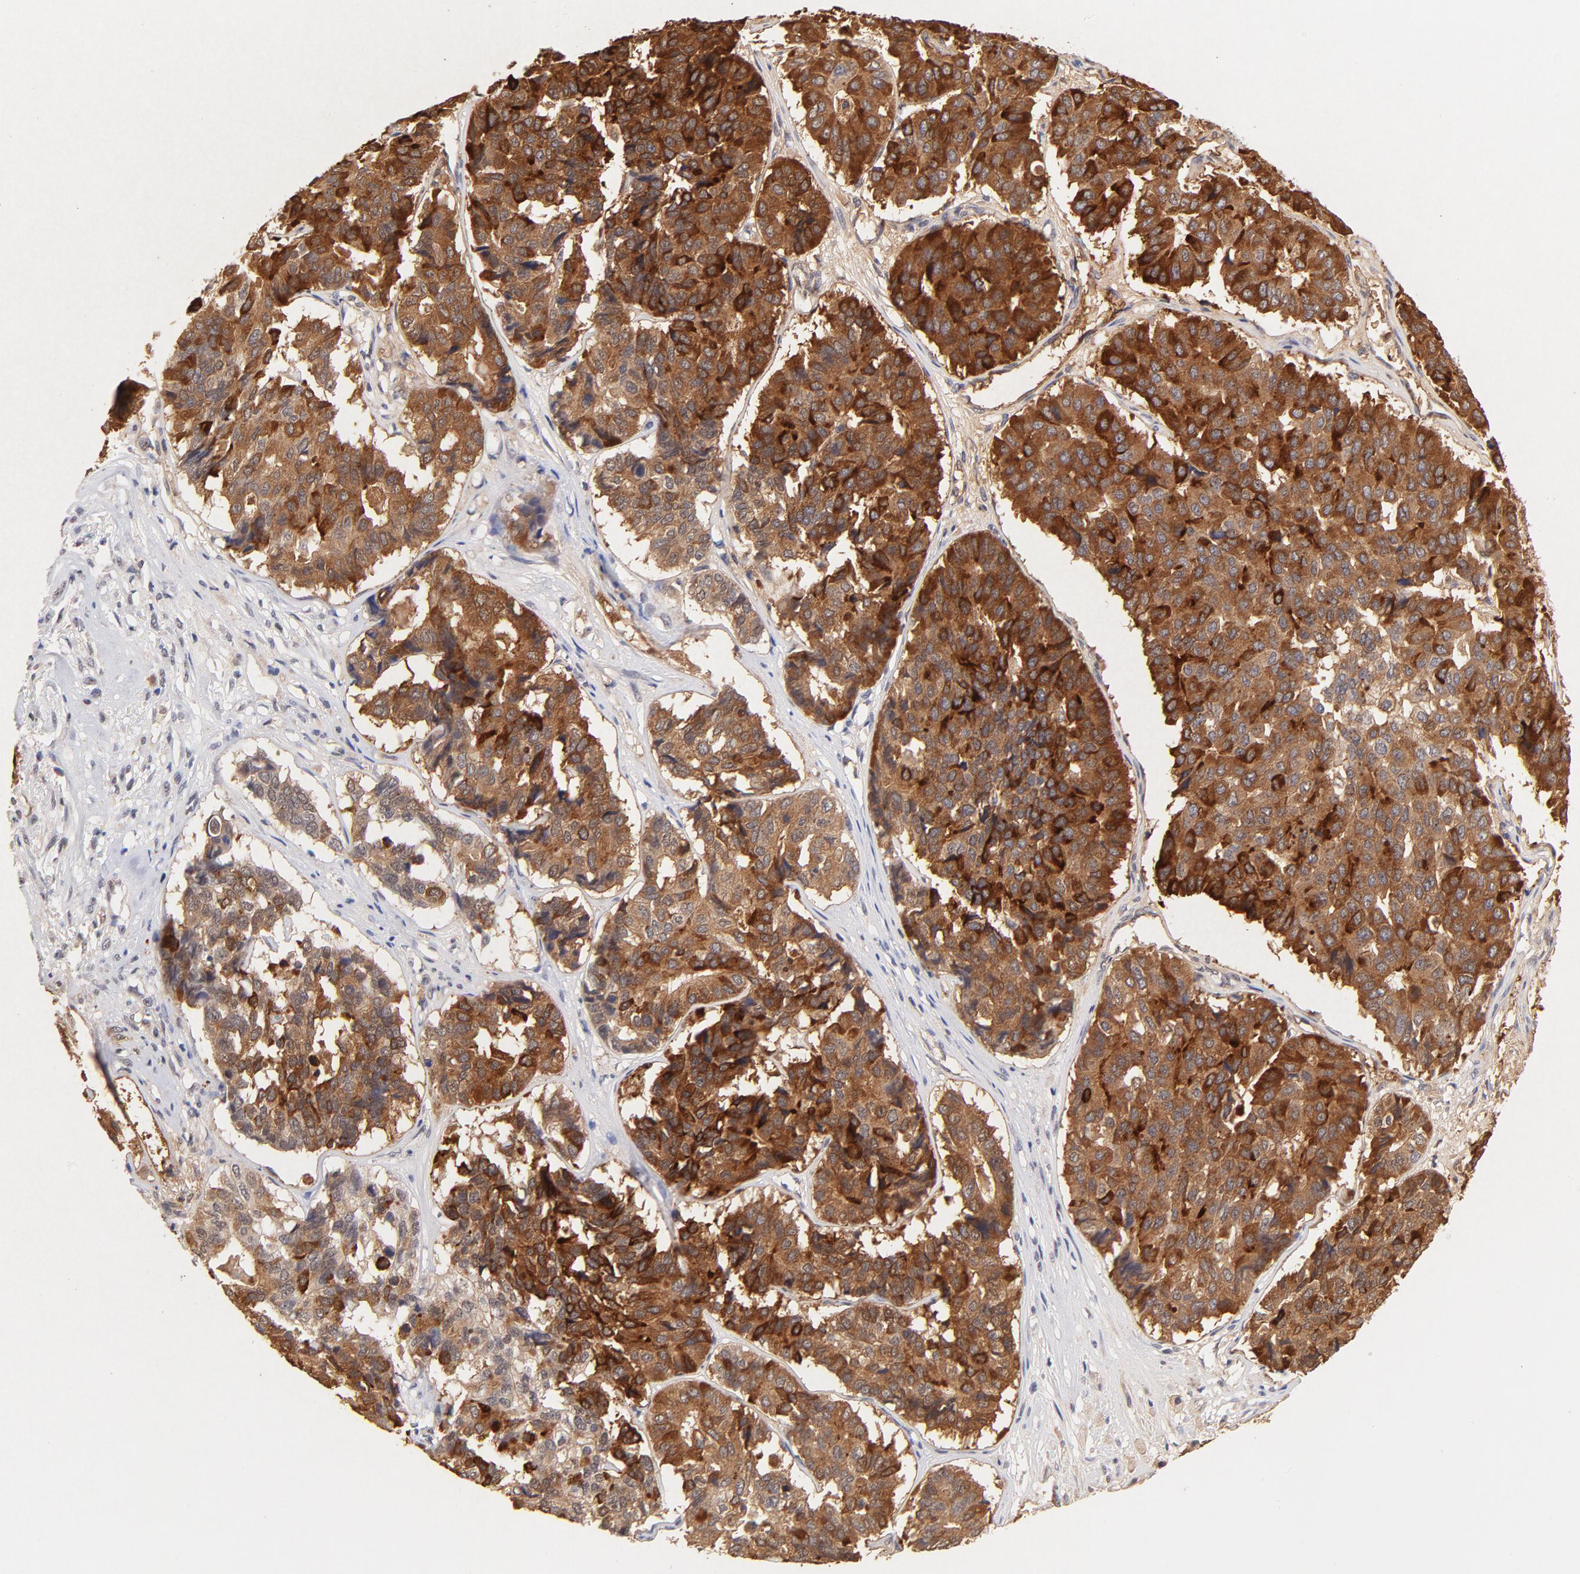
{"staining": {"intensity": "strong", "quantity": ">75%", "location": "cytoplasmic/membranous"}, "tissue": "pancreatic cancer", "cell_type": "Tumor cells", "image_type": "cancer", "snomed": [{"axis": "morphology", "description": "Adenocarcinoma, NOS"}, {"axis": "topography", "description": "Pancreas"}], "caption": "DAB immunohistochemical staining of human pancreatic cancer reveals strong cytoplasmic/membranous protein staining in about >75% of tumor cells. The staining was performed using DAB, with brown indicating positive protein expression. Nuclei are stained blue with hematoxylin.", "gene": "ZNF74", "patient": {"sex": "male", "age": 50}}